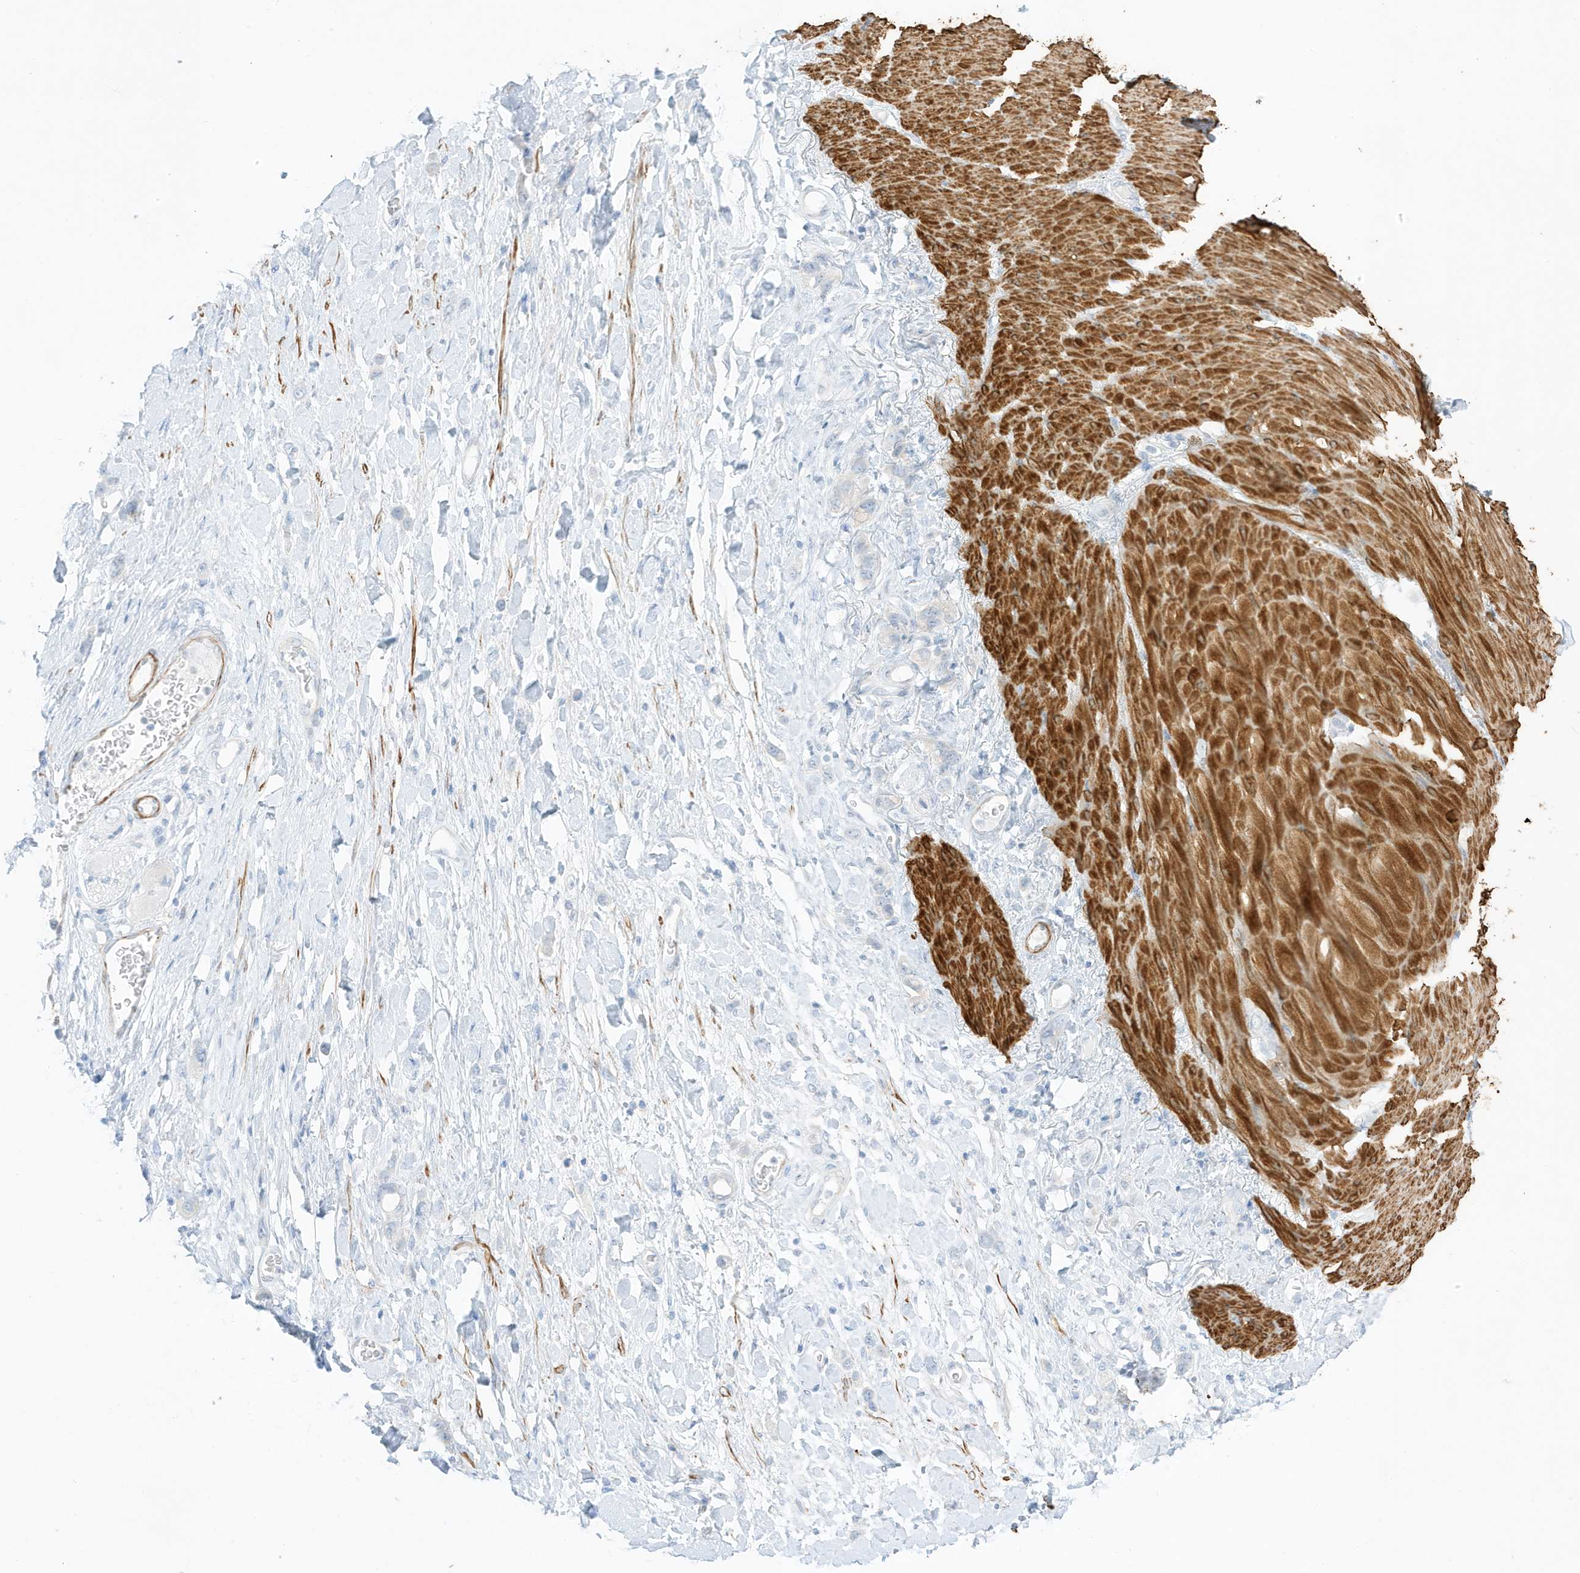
{"staining": {"intensity": "negative", "quantity": "none", "location": "none"}, "tissue": "stomach cancer", "cell_type": "Tumor cells", "image_type": "cancer", "snomed": [{"axis": "morphology", "description": "Adenocarcinoma, NOS"}, {"axis": "topography", "description": "Stomach"}], "caption": "Immunohistochemistry (IHC) image of human adenocarcinoma (stomach) stained for a protein (brown), which shows no expression in tumor cells. (DAB (3,3'-diaminobenzidine) IHC visualized using brightfield microscopy, high magnification).", "gene": "SLC22A13", "patient": {"sex": "female", "age": 65}}